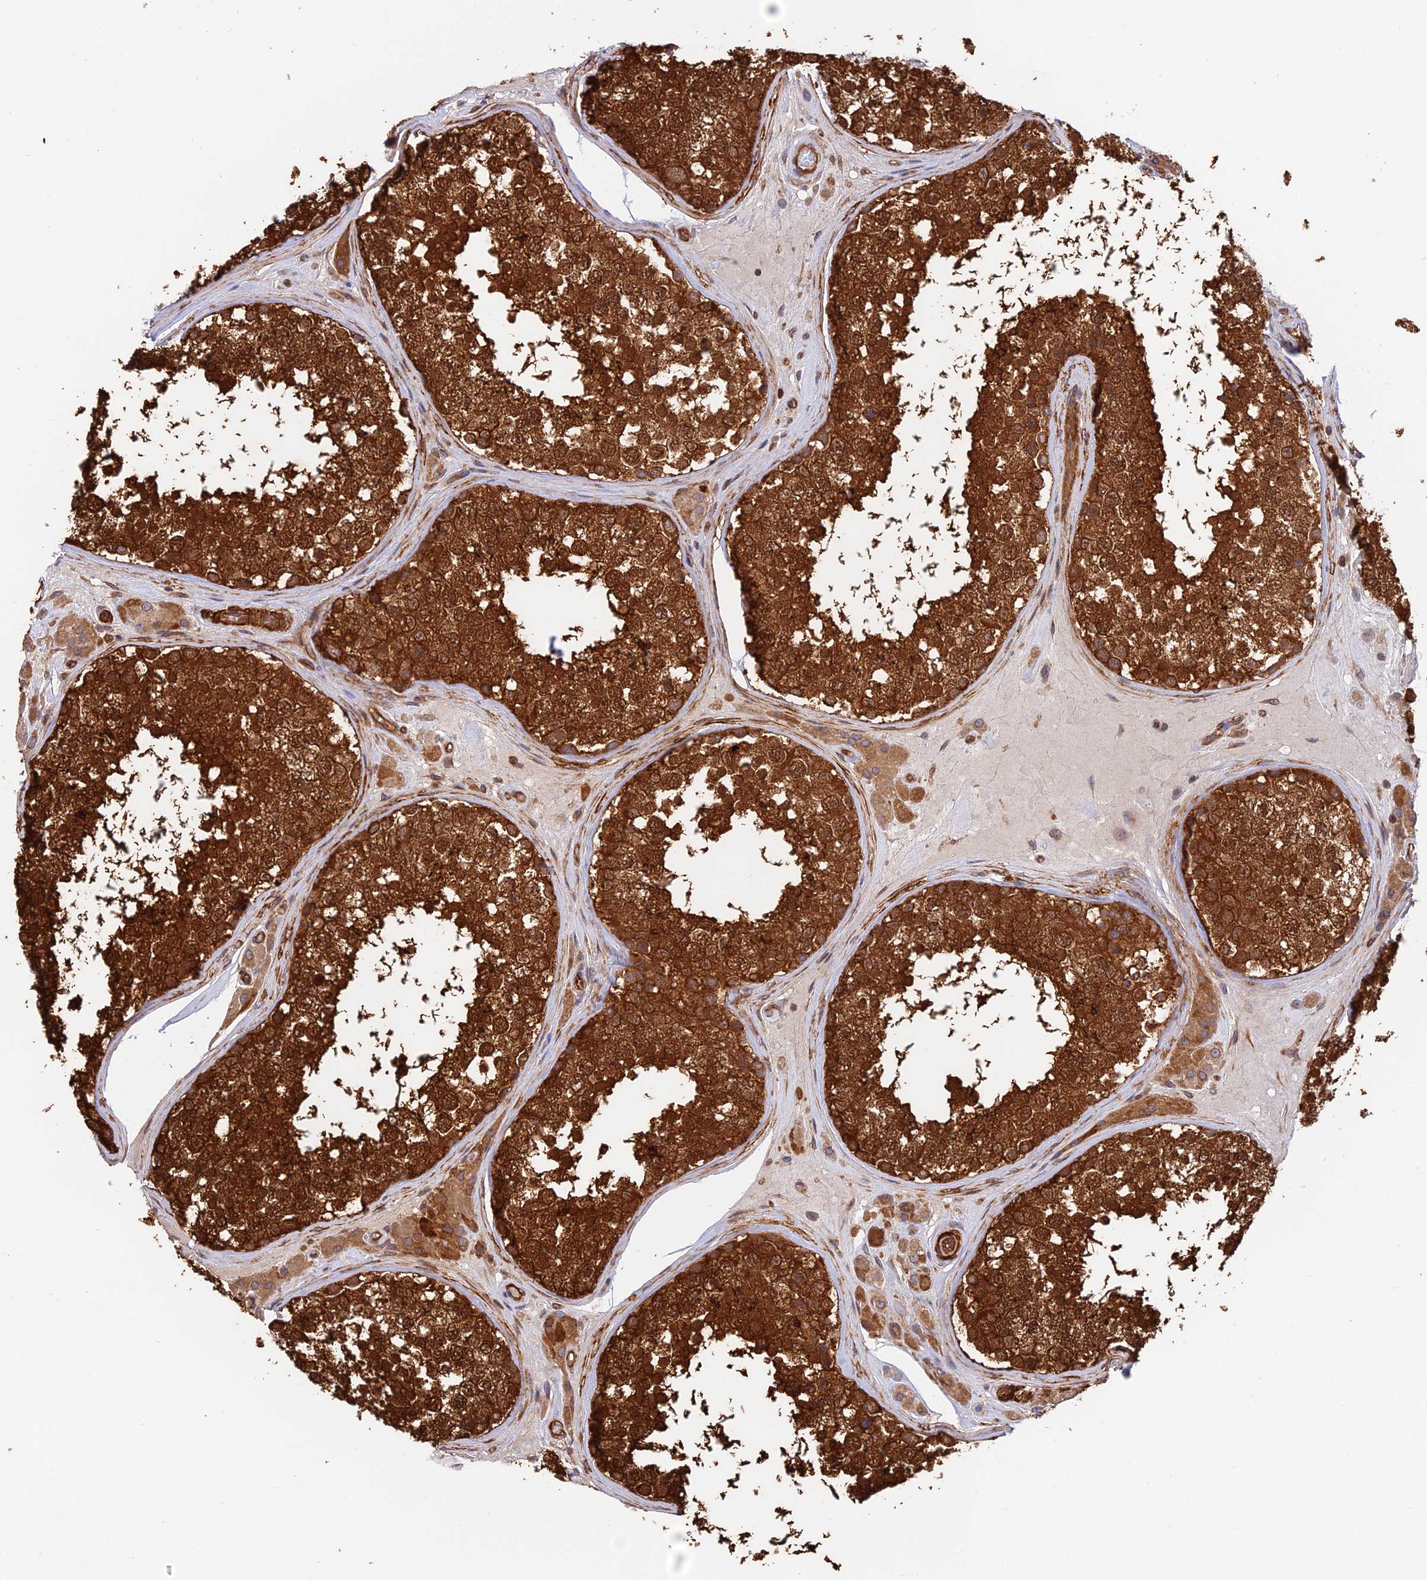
{"staining": {"intensity": "strong", "quantity": ">75%", "location": "cytoplasmic/membranous"}, "tissue": "testis", "cell_type": "Cells in seminiferous ducts", "image_type": "normal", "snomed": [{"axis": "morphology", "description": "Normal tissue, NOS"}, {"axis": "topography", "description": "Testis"}], "caption": "Protein staining by immunohistochemistry (IHC) demonstrates strong cytoplasmic/membranous staining in approximately >75% of cells in seminiferous ducts in benign testis.", "gene": "EVI5L", "patient": {"sex": "male", "age": 46}}